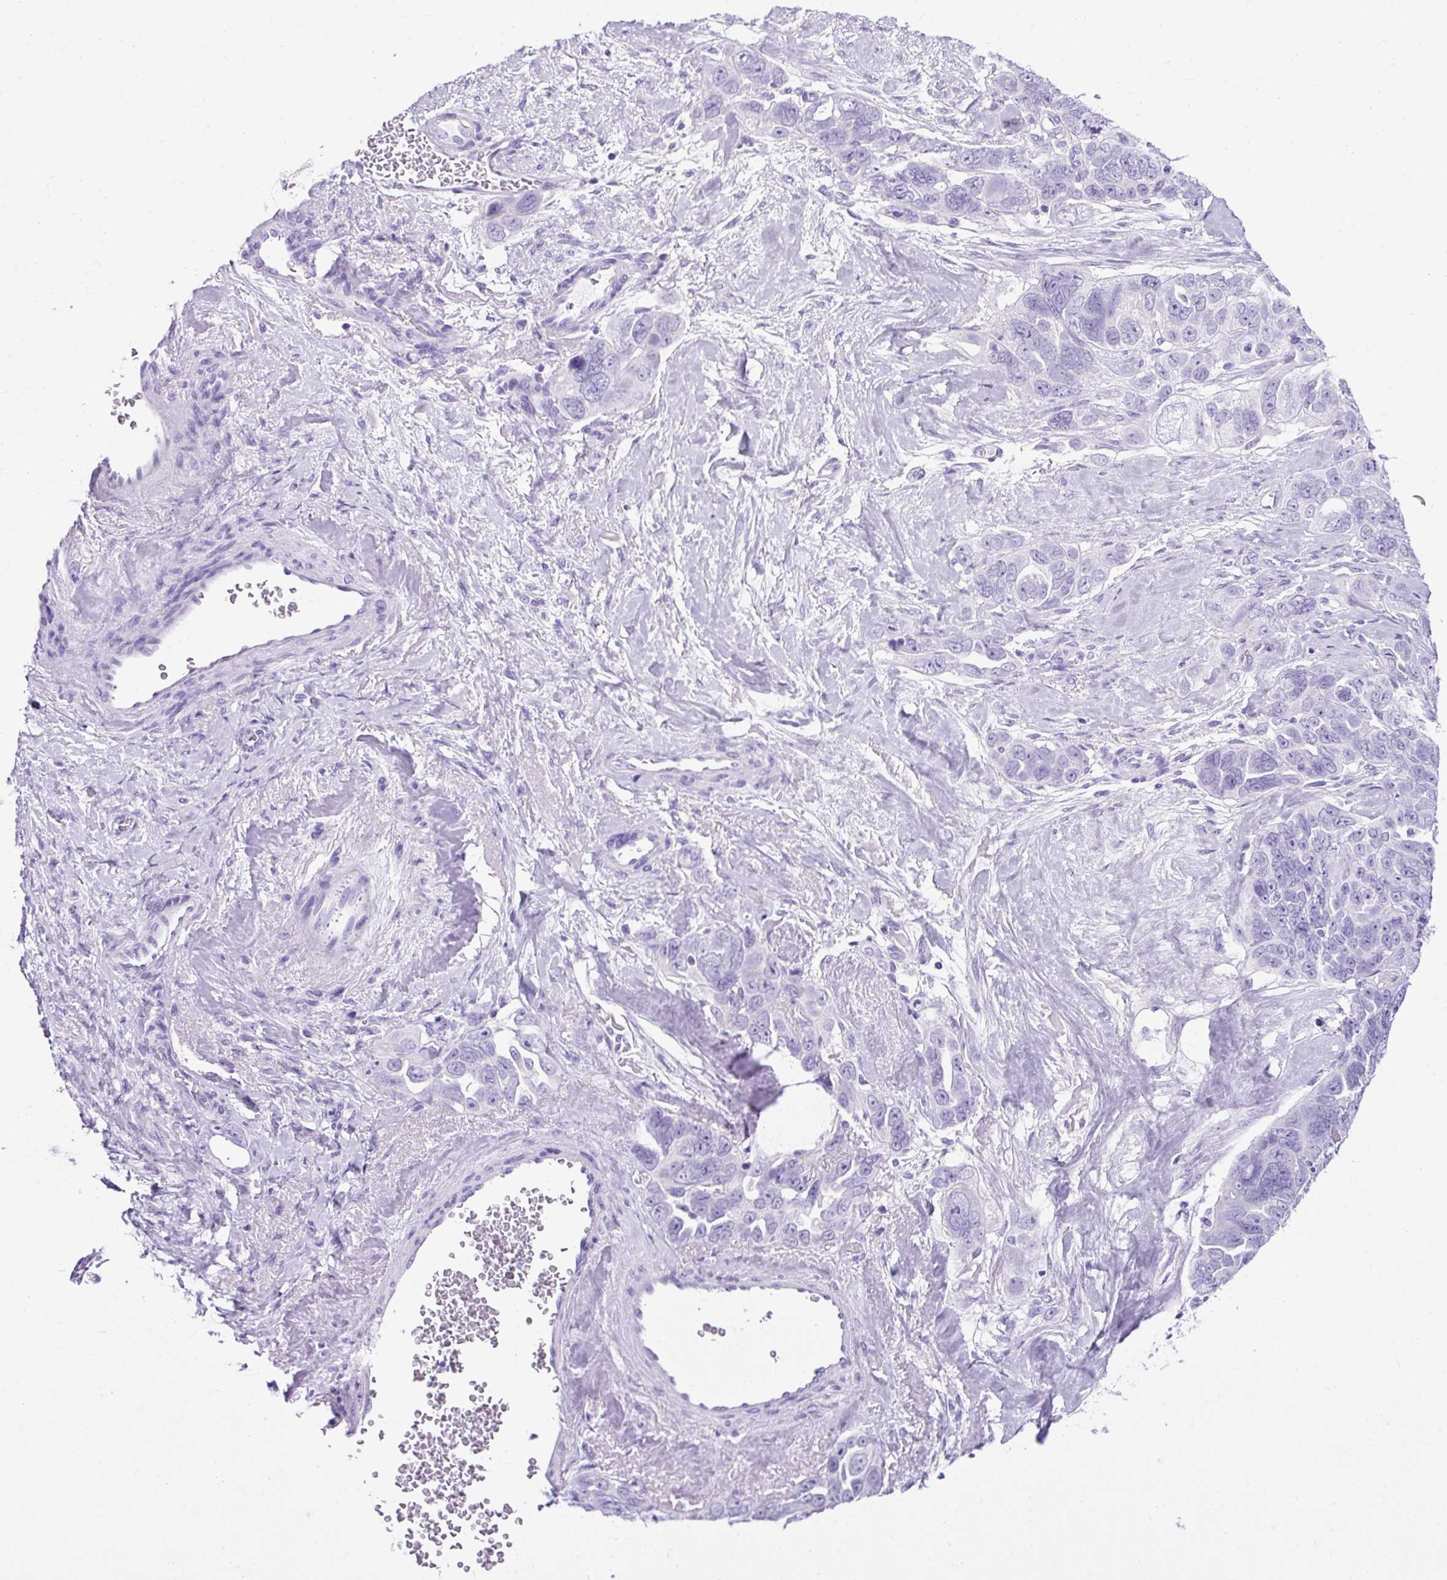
{"staining": {"intensity": "negative", "quantity": "none", "location": "none"}, "tissue": "ovarian cancer", "cell_type": "Tumor cells", "image_type": "cancer", "snomed": [{"axis": "morphology", "description": "Cystadenocarcinoma, serous, NOS"}, {"axis": "topography", "description": "Ovary"}], "caption": "DAB immunohistochemical staining of ovarian serous cystadenocarcinoma reveals no significant expression in tumor cells.", "gene": "KRT12", "patient": {"sex": "female", "age": 63}}